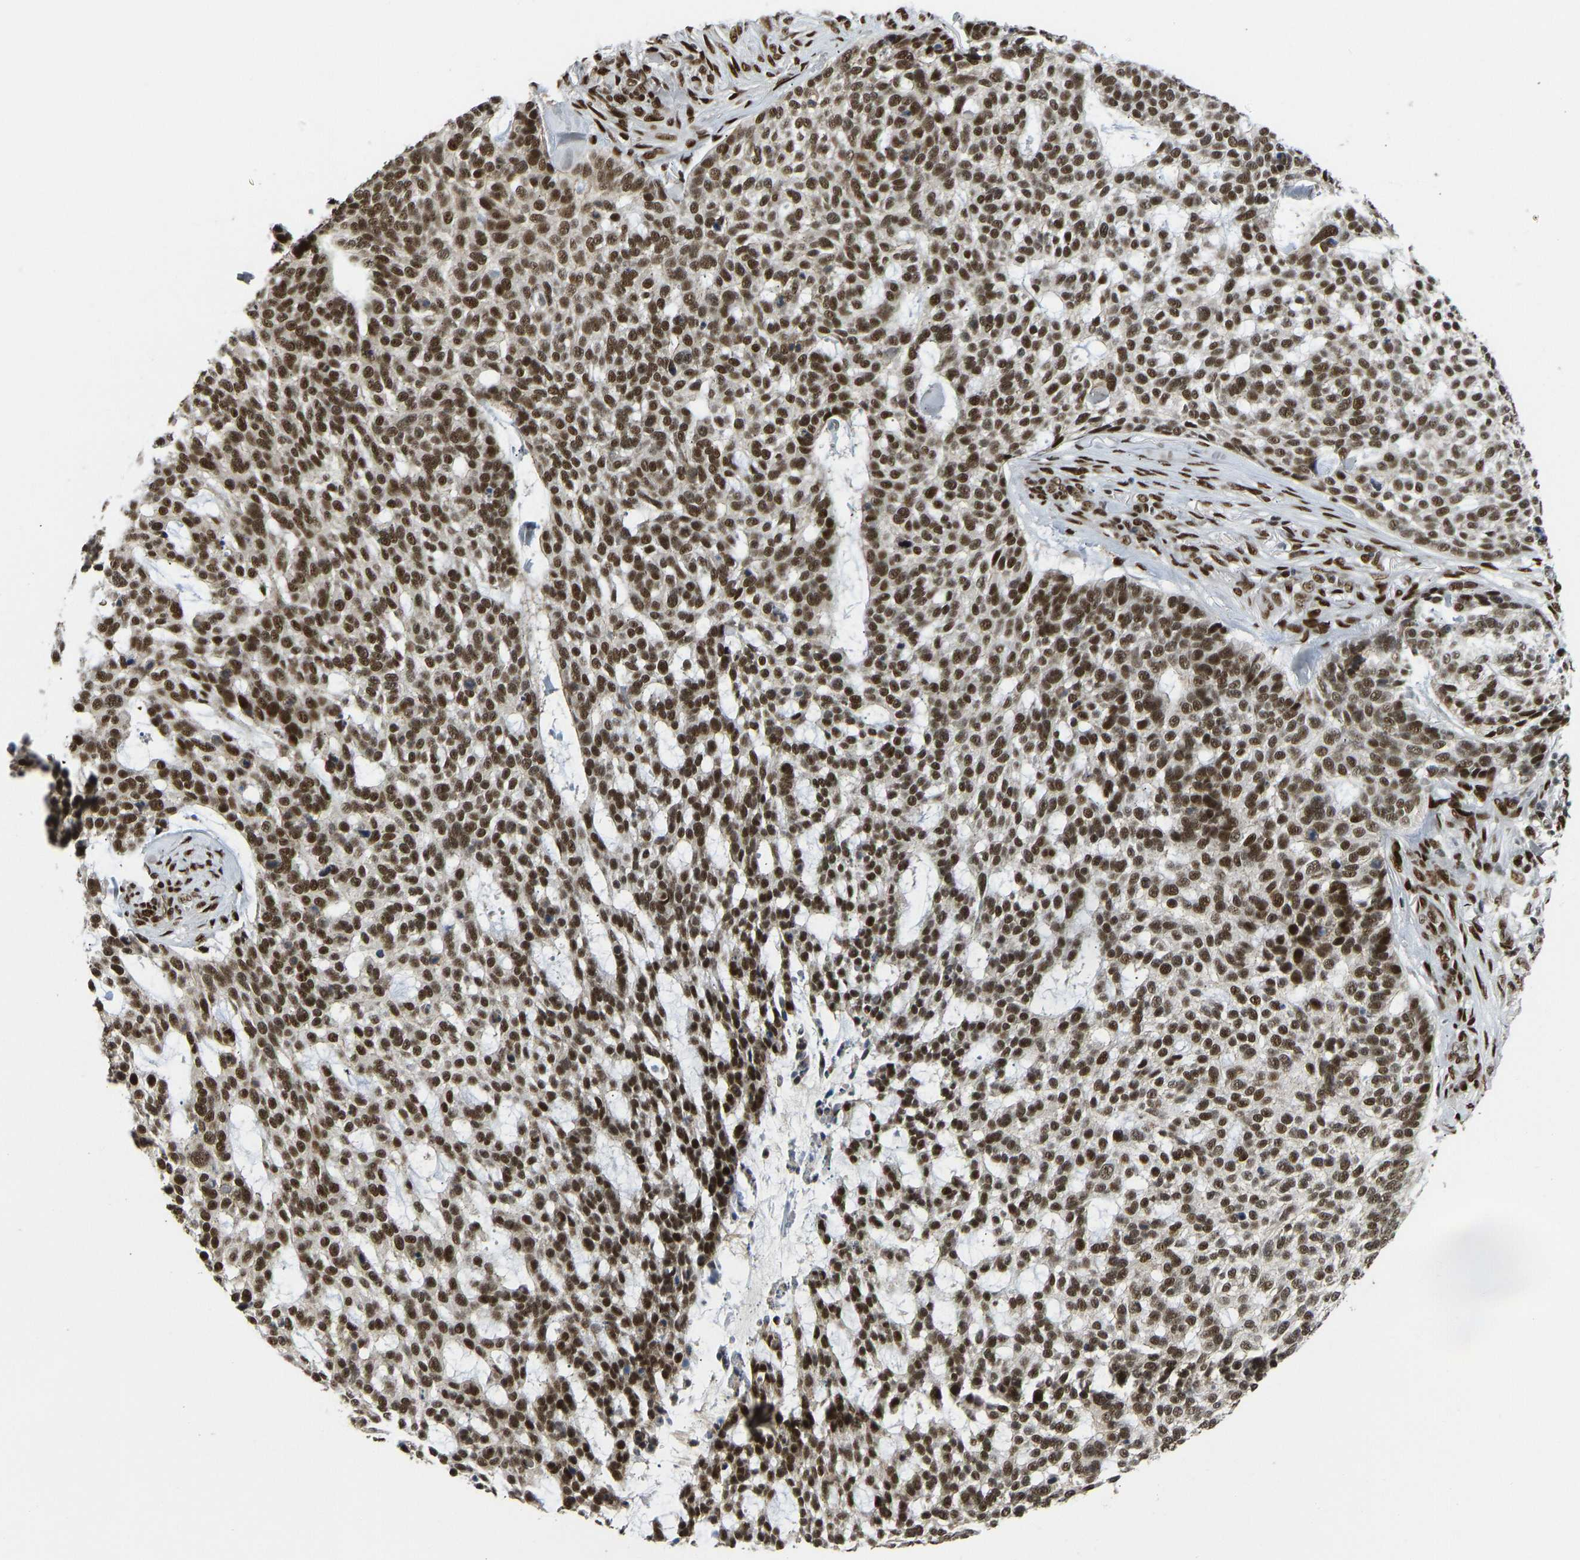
{"staining": {"intensity": "strong", "quantity": ">75%", "location": "nuclear"}, "tissue": "skin cancer", "cell_type": "Tumor cells", "image_type": "cancer", "snomed": [{"axis": "morphology", "description": "Basal cell carcinoma"}, {"axis": "topography", "description": "Skin"}], "caption": "Immunohistochemistry image of human skin cancer (basal cell carcinoma) stained for a protein (brown), which shows high levels of strong nuclear expression in approximately >75% of tumor cells.", "gene": "FOXK1", "patient": {"sex": "female", "age": 64}}